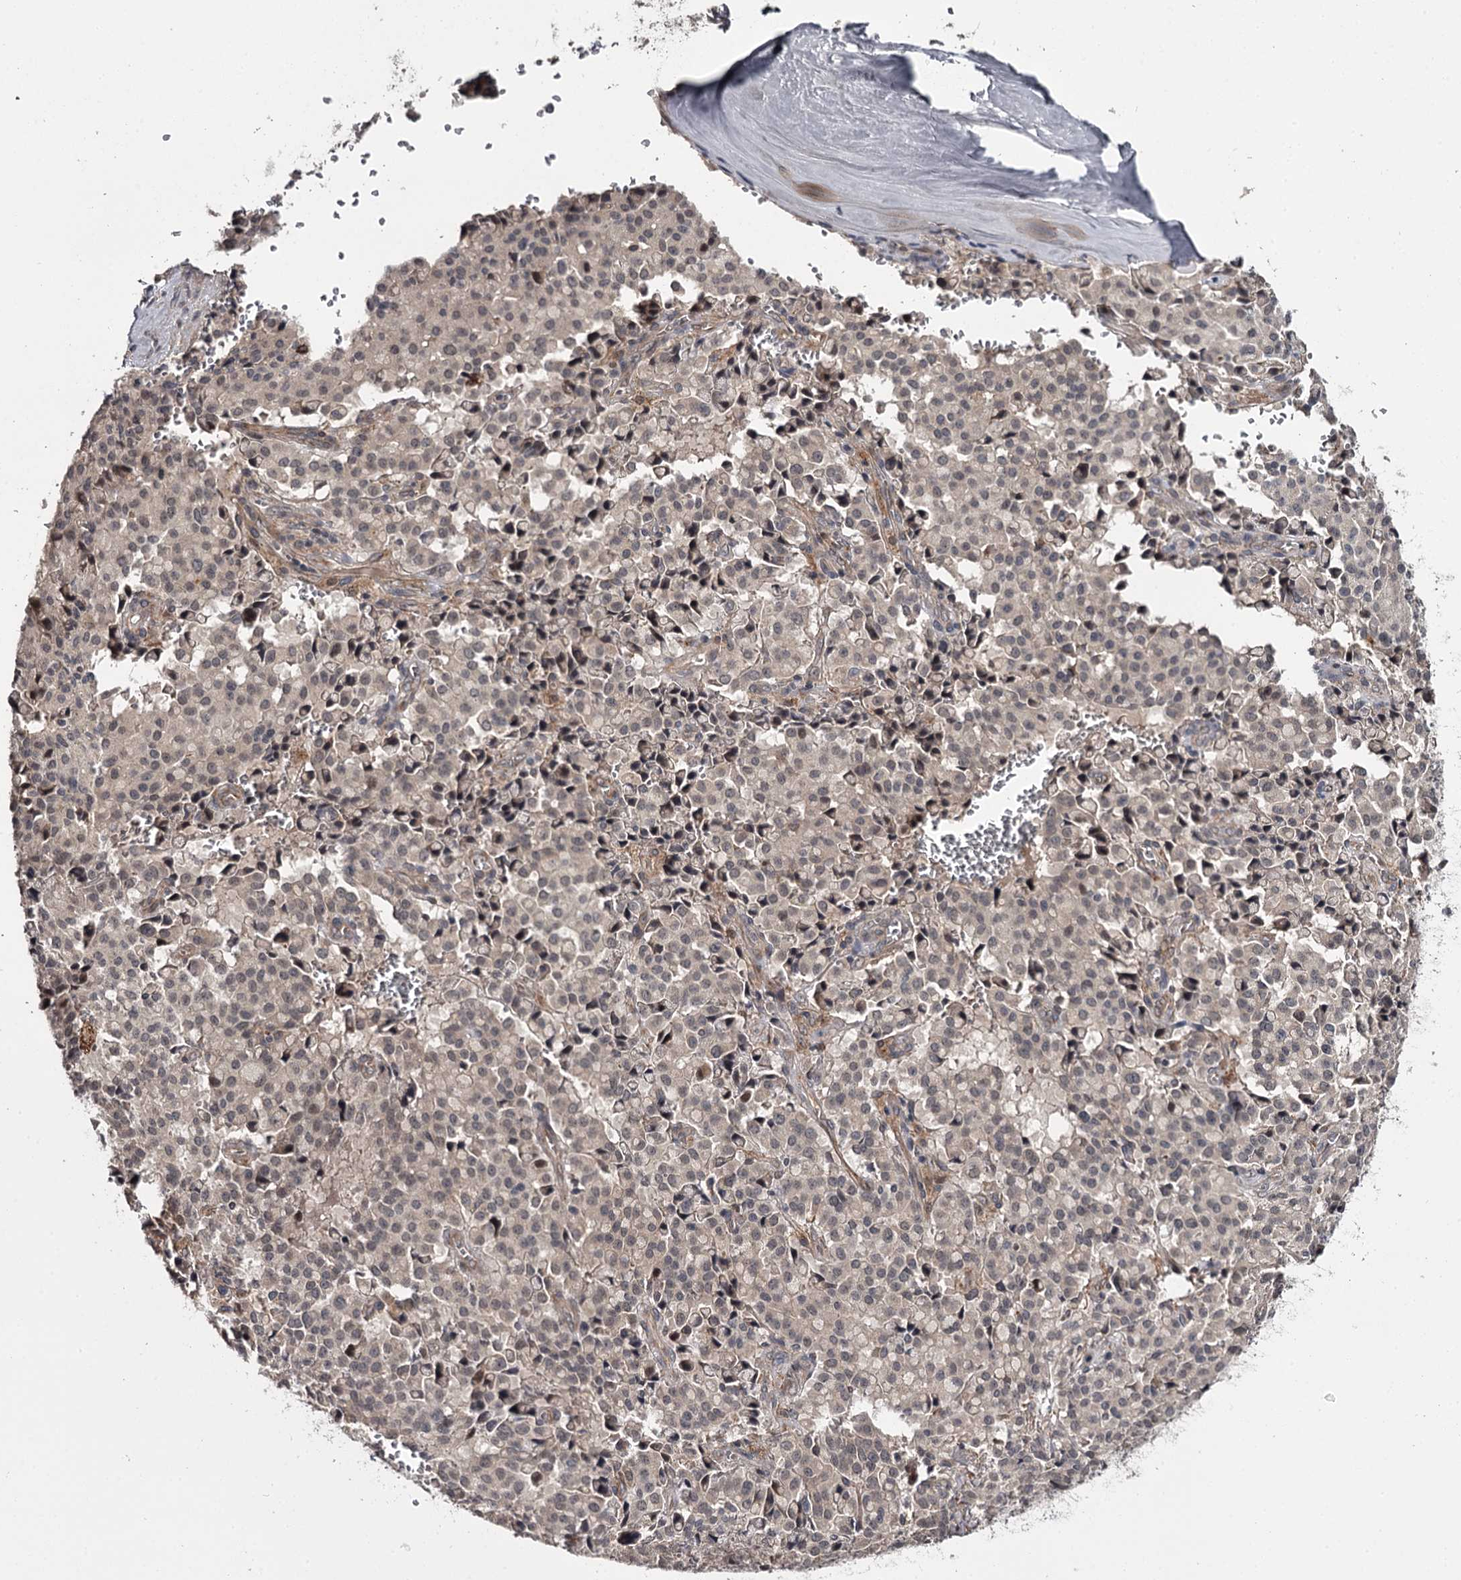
{"staining": {"intensity": "weak", "quantity": "<25%", "location": "cytoplasmic/membranous,nuclear"}, "tissue": "pancreatic cancer", "cell_type": "Tumor cells", "image_type": "cancer", "snomed": [{"axis": "morphology", "description": "Adenocarcinoma, NOS"}, {"axis": "topography", "description": "Pancreas"}], "caption": "Tumor cells show no significant protein positivity in pancreatic cancer.", "gene": "CWF19L2", "patient": {"sex": "male", "age": 65}}